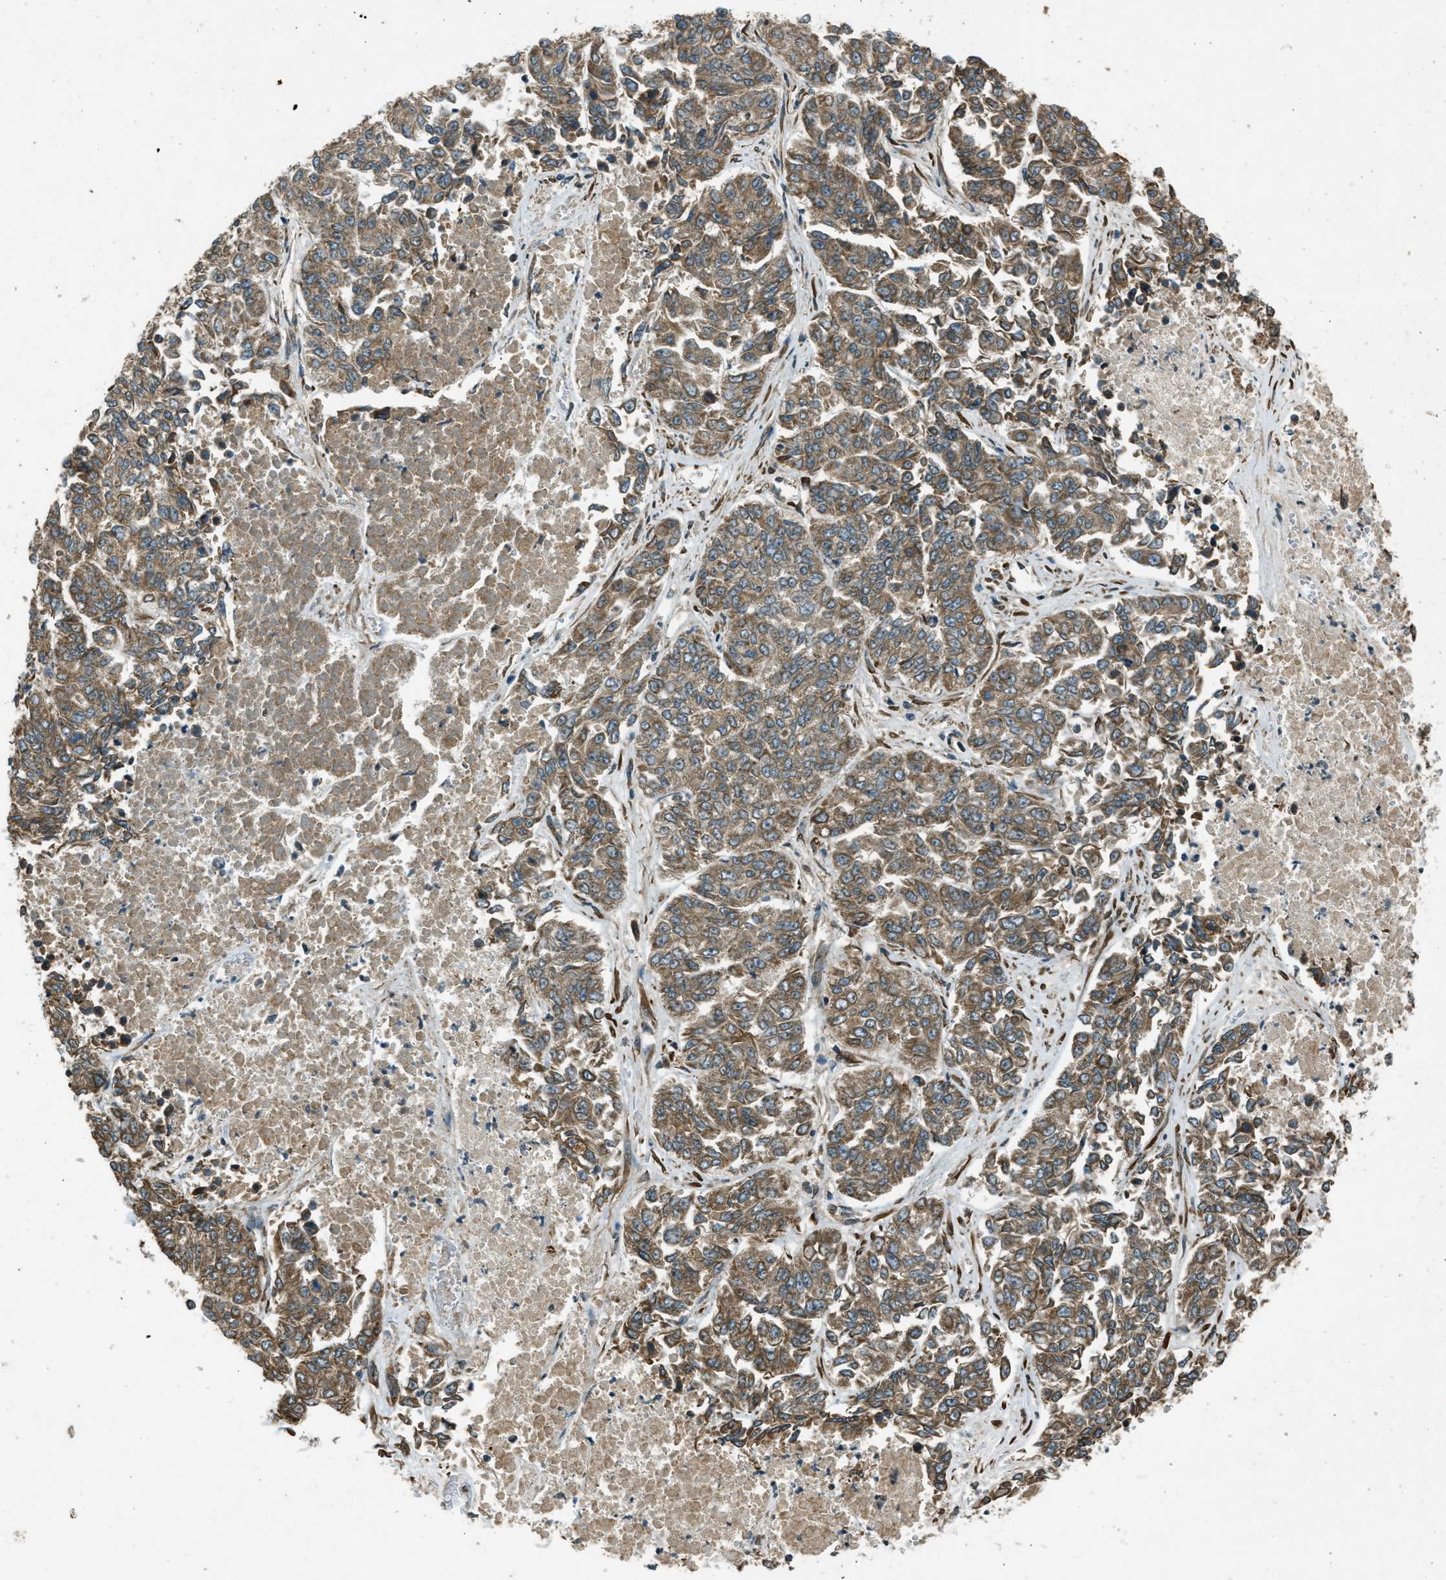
{"staining": {"intensity": "moderate", "quantity": ">75%", "location": "cytoplasmic/membranous"}, "tissue": "lung cancer", "cell_type": "Tumor cells", "image_type": "cancer", "snomed": [{"axis": "morphology", "description": "Adenocarcinoma, NOS"}, {"axis": "topography", "description": "Lung"}], "caption": "A high-resolution histopathology image shows immunohistochemistry staining of lung adenocarcinoma, which displays moderate cytoplasmic/membranous expression in approximately >75% of tumor cells. The staining is performed using DAB brown chromogen to label protein expression. The nuclei are counter-stained blue using hematoxylin.", "gene": "EIF2AK3", "patient": {"sex": "male", "age": 84}}